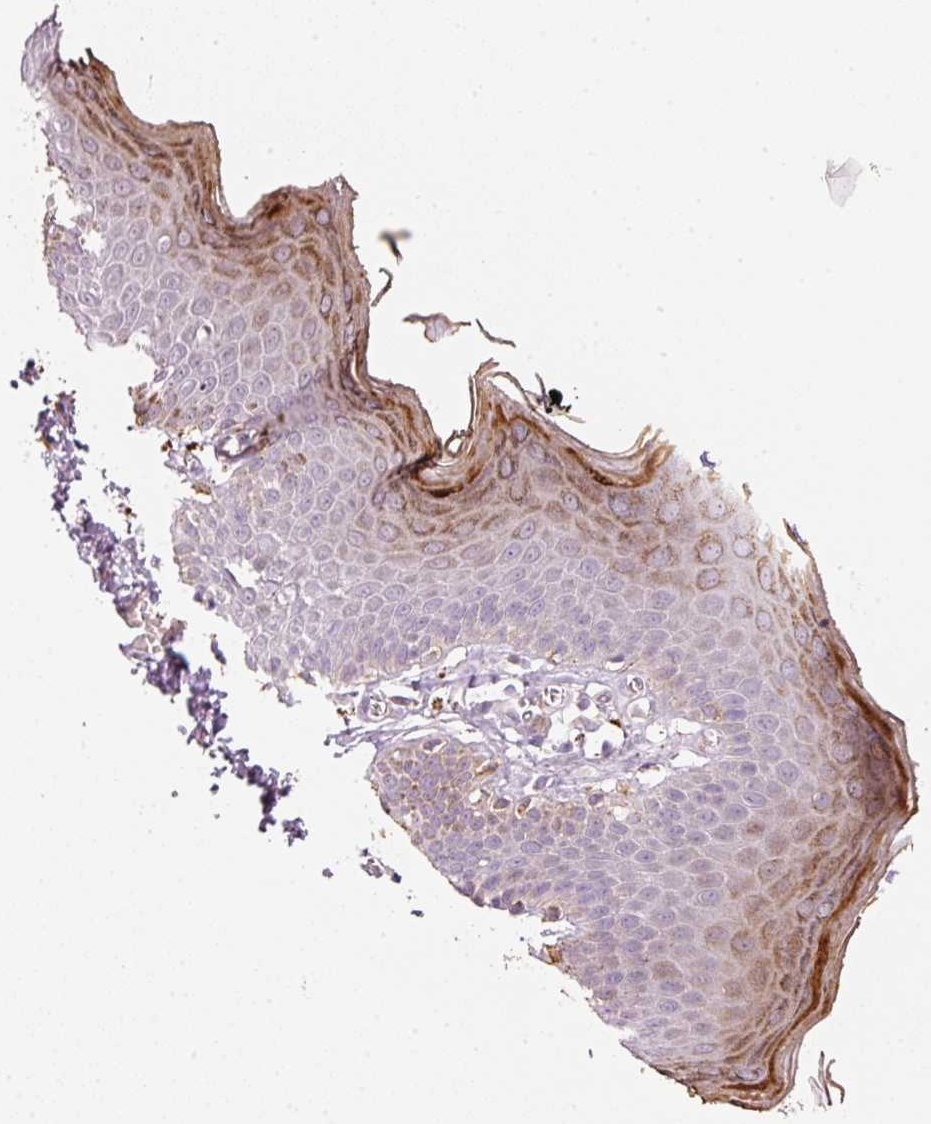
{"staining": {"intensity": "strong", "quantity": "<25%", "location": "cytoplasmic/membranous"}, "tissue": "skin", "cell_type": "Epidermal cells", "image_type": "normal", "snomed": [{"axis": "morphology", "description": "Normal tissue, NOS"}, {"axis": "topography", "description": "Anal"}], "caption": "Benign skin reveals strong cytoplasmic/membranous positivity in approximately <25% of epidermal cells.", "gene": "TOB2", "patient": {"sex": "female", "age": 40}}